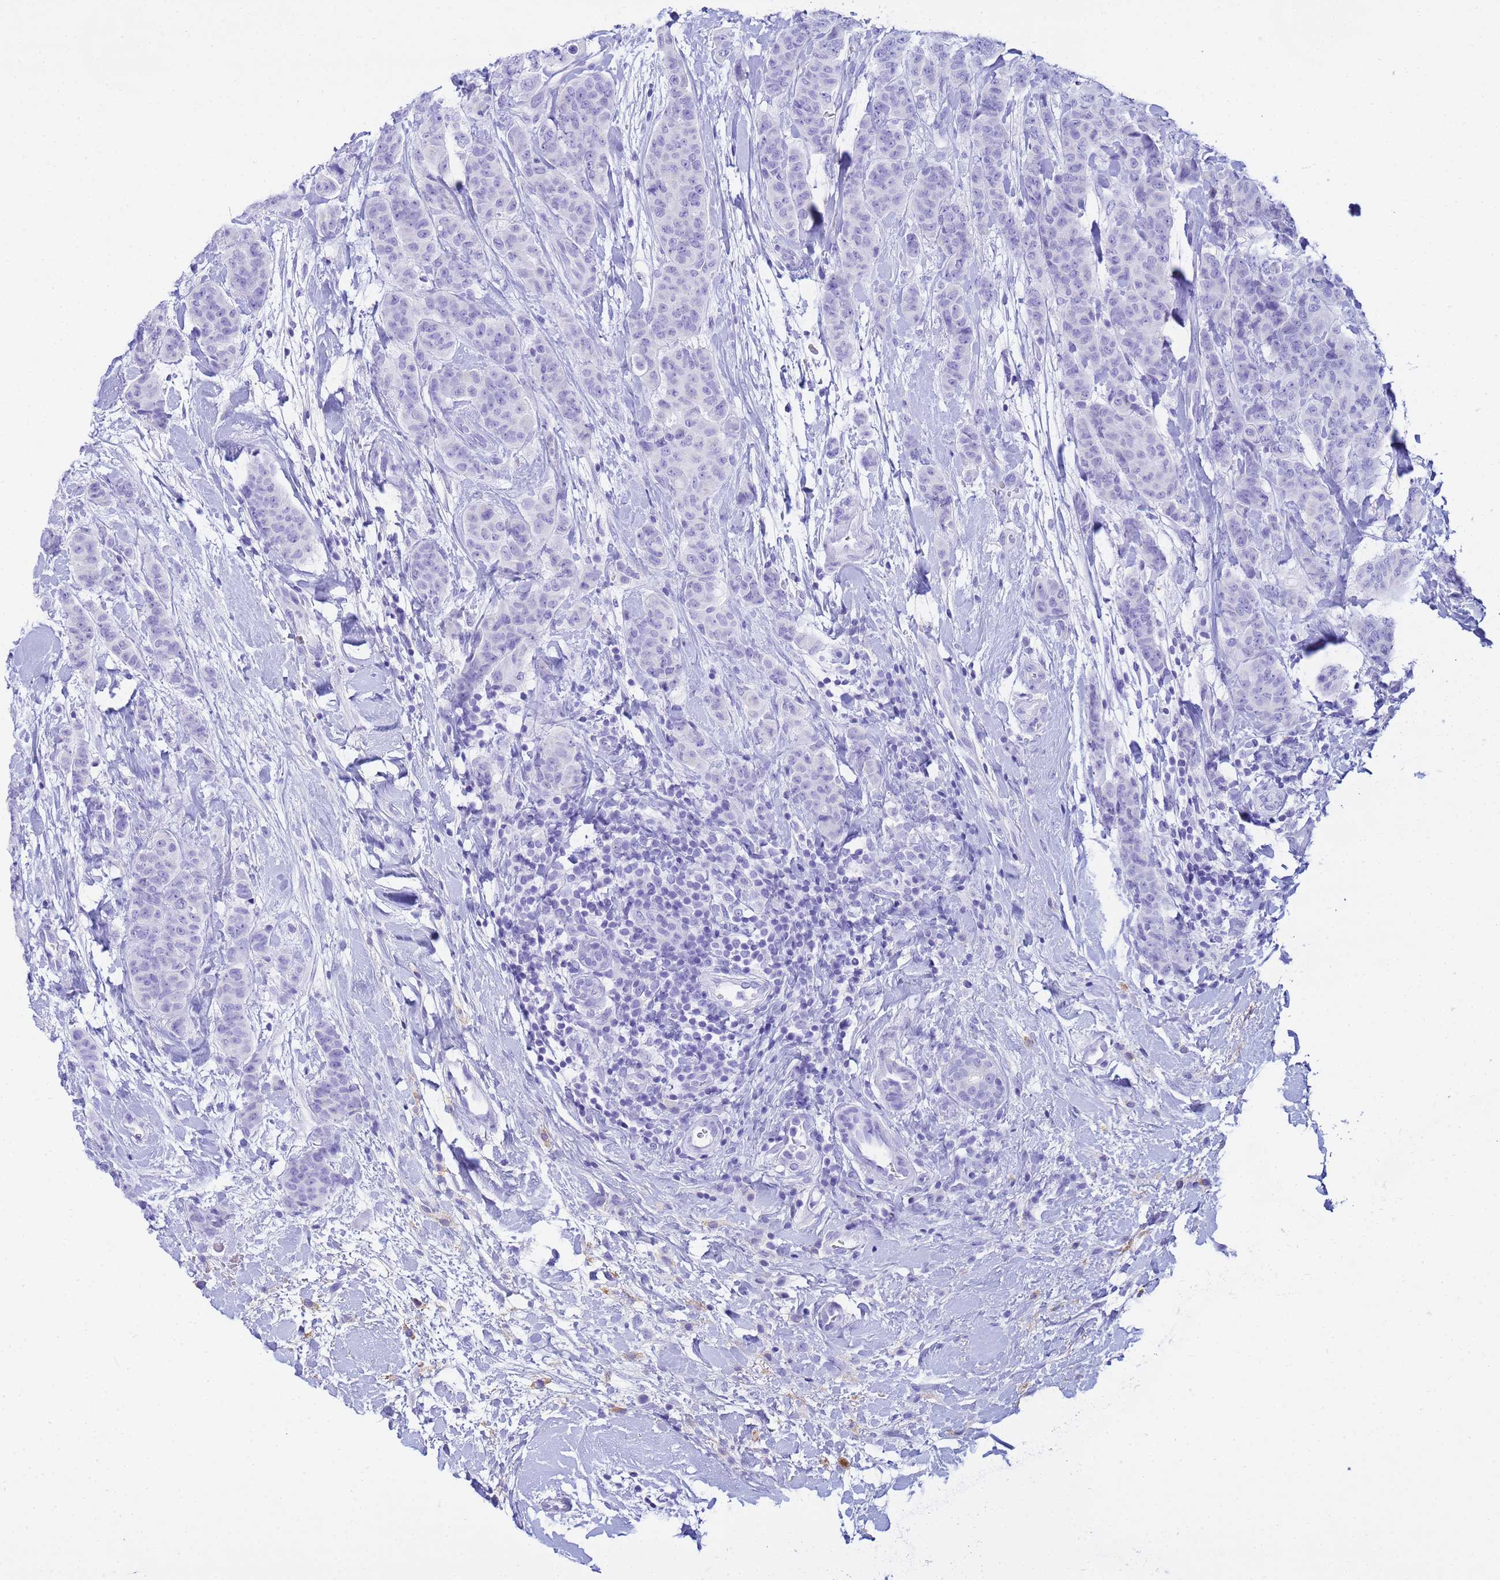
{"staining": {"intensity": "negative", "quantity": "none", "location": "none"}, "tissue": "breast cancer", "cell_type": "Tumor cells", "image_type": "cancer", "snomed": [{"axis": "morphology", "description": "Duct carcinoma"}, {"axis": "topography", "description": "Breast"}], "caption": "Immunohistochemical staining of breast cancer demonstrates no significant staining in tumor cells.", "gene": "AQP12A", "patient": {"sex": "female", "age": 40}}